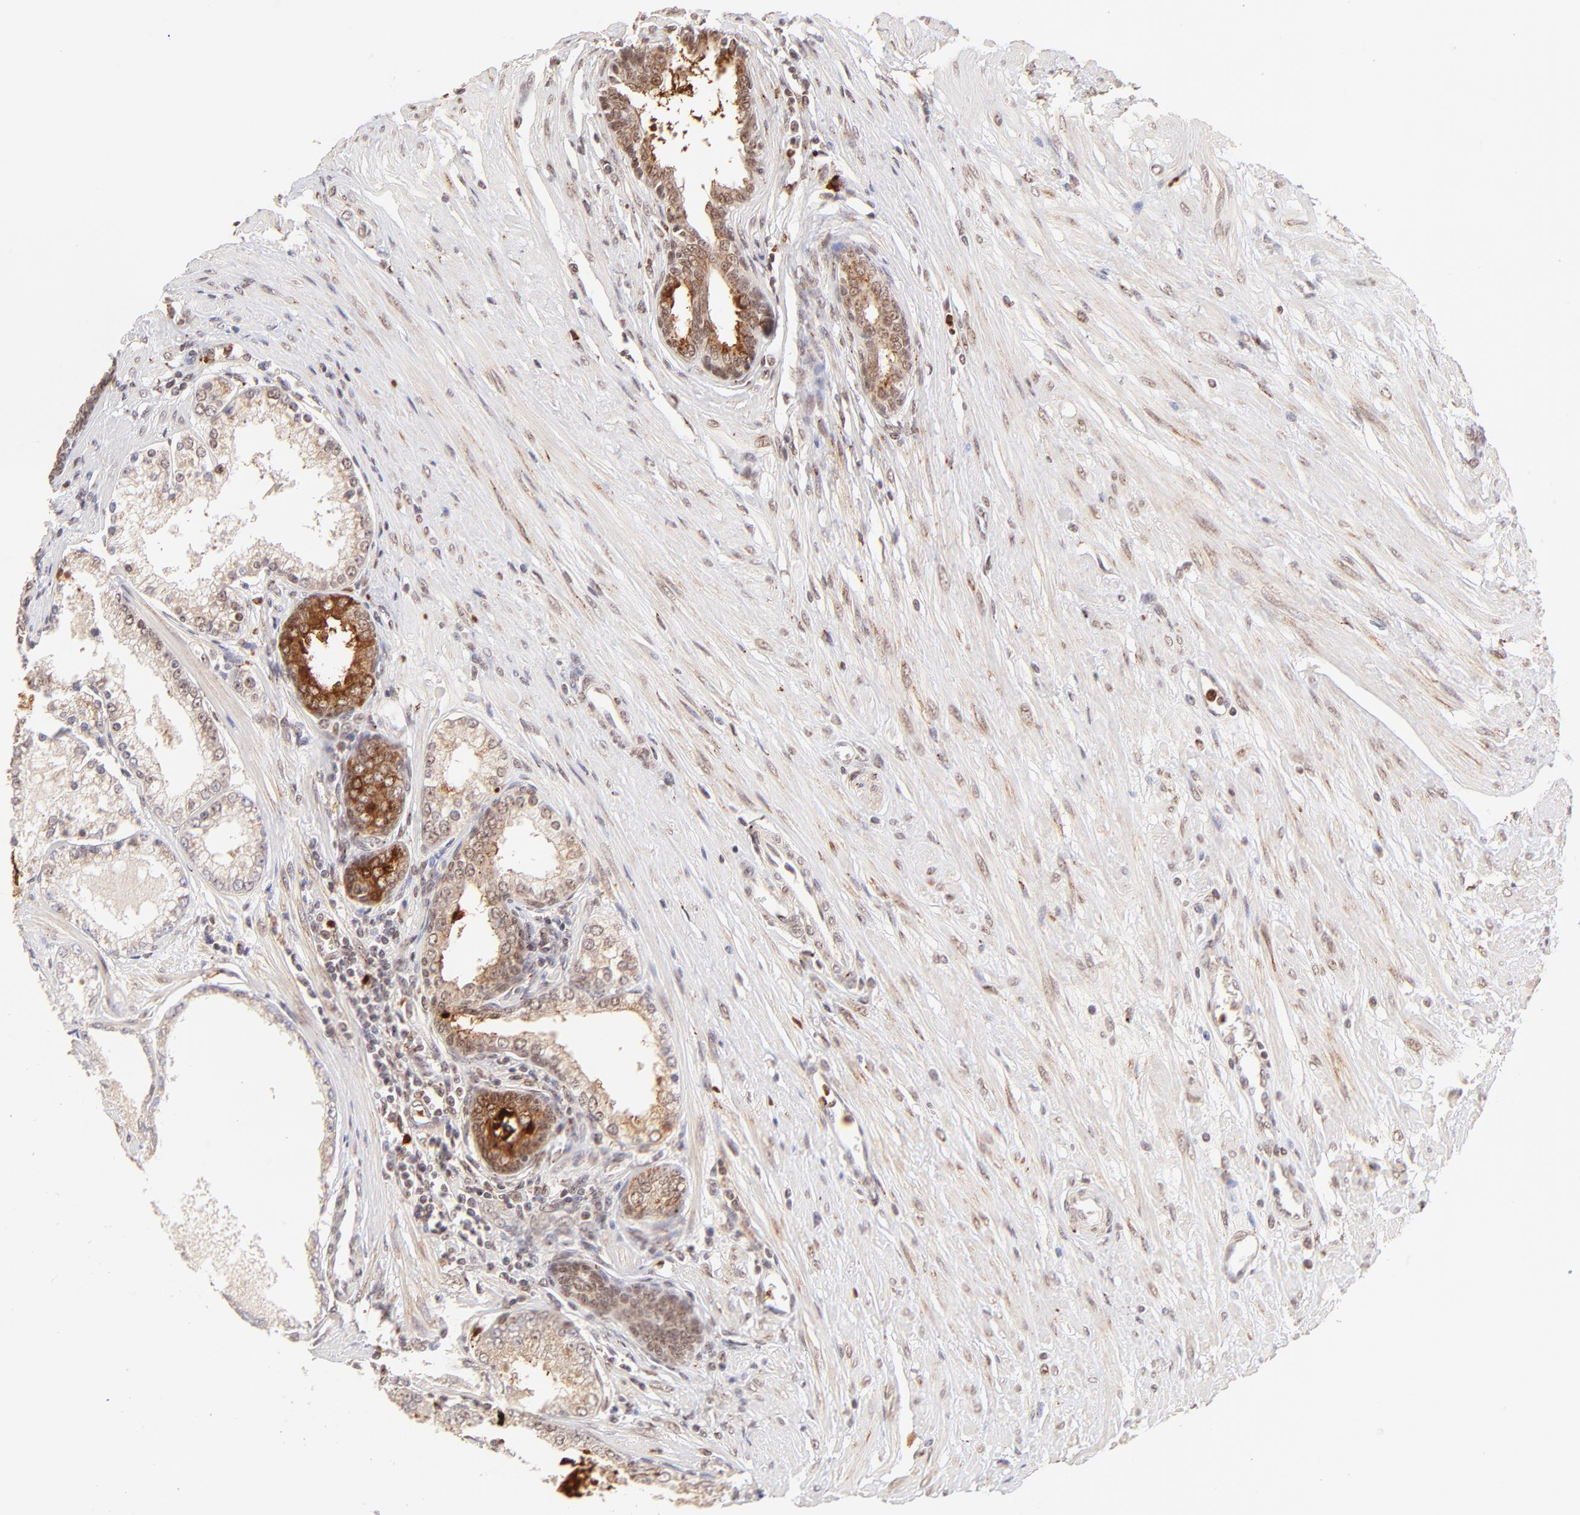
{"staining": {"intensity": "weak", "quantity": ">75%", "location": "nuclear"}, "tissue": "prostate cancer", "cell_type": "Tumor cells", "image_type": "cancer", "snomed": [{"axis": "morphology", "description": "Adenocarcinoma, Medium grade"}, {"axis": "topography", "description": "Prostate"}], "caption": "There is low levels of weak nuclear staining in tumor cells of prostate cancer (adenocarcinoma (medium-grade)), as demonstrated by immunohistochemical staining (brown color).", "gene": "MED12", "patient": {"sex": "male", "age": 72}}